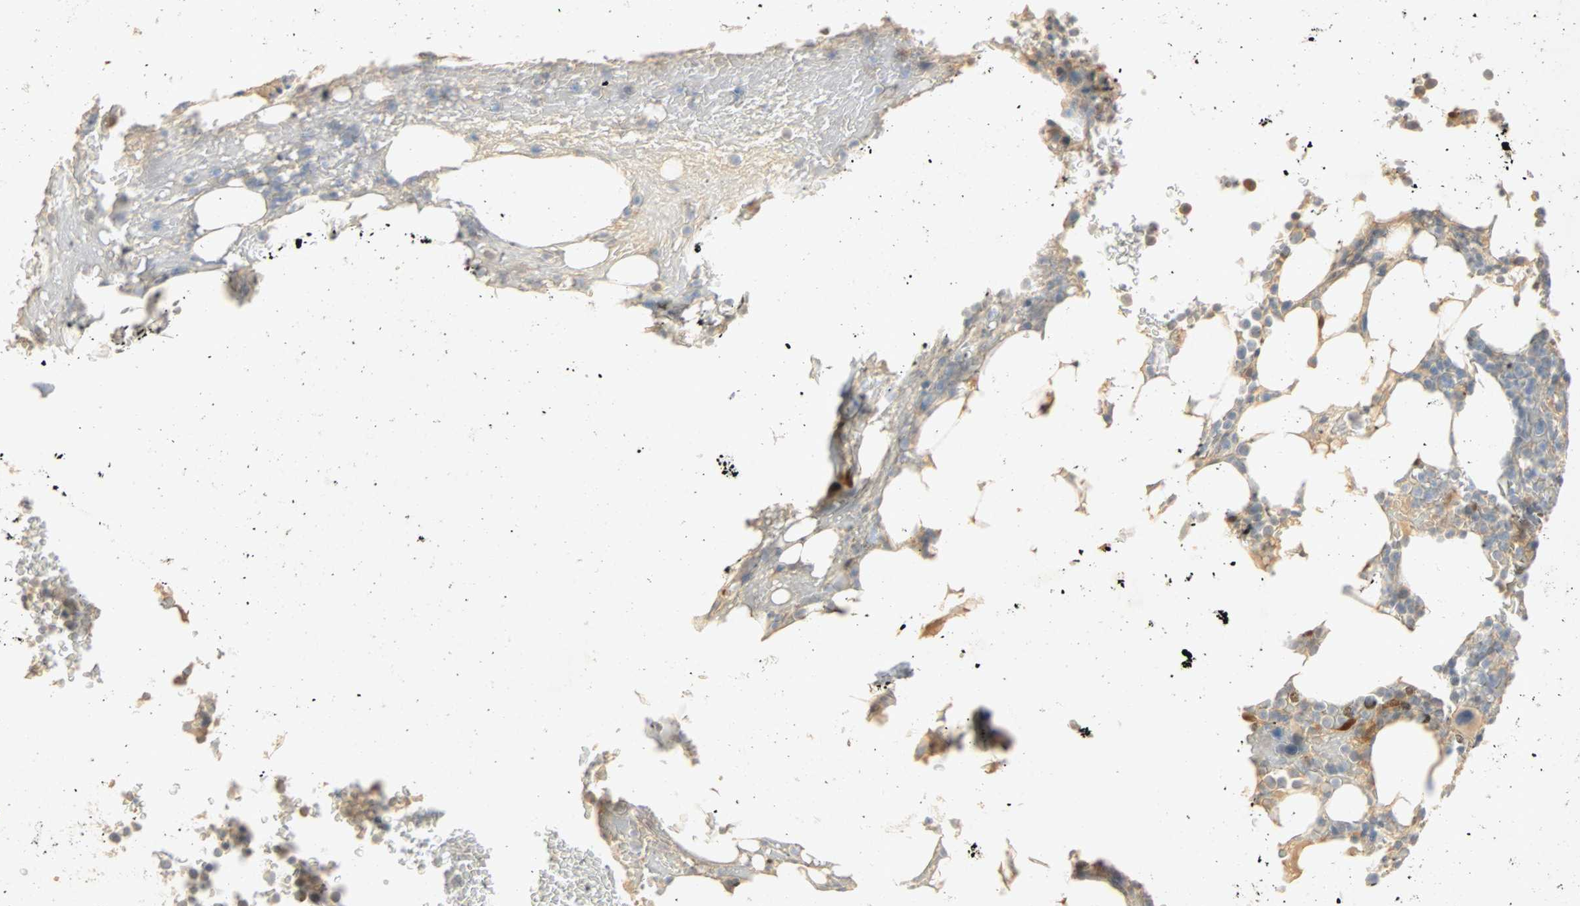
{"staining": {"intensity": "moderate", "quantity": "<25%", "location": "cytoplasmic/membranous"}, "tissue": "bone marrow", "cell_type": "Hematopoietic cells", "image_type": "normal", "snomed": [{"axis": "morphology", "description": "Normal tissue, NOS"}, {"axis": "topography", "description": "Bone marrow"}], "caption": "The image displays immunohistochemical staining of unremarkable bone marrow. There is moderate cytoplasmic/membranous staining is present in about <25% of hematopoietic cells. (DAB = brown stain, brightfield microscopy at high magnification).", "gene": "SELENBP1", "patient": {"sex": "female", "age": 66}}